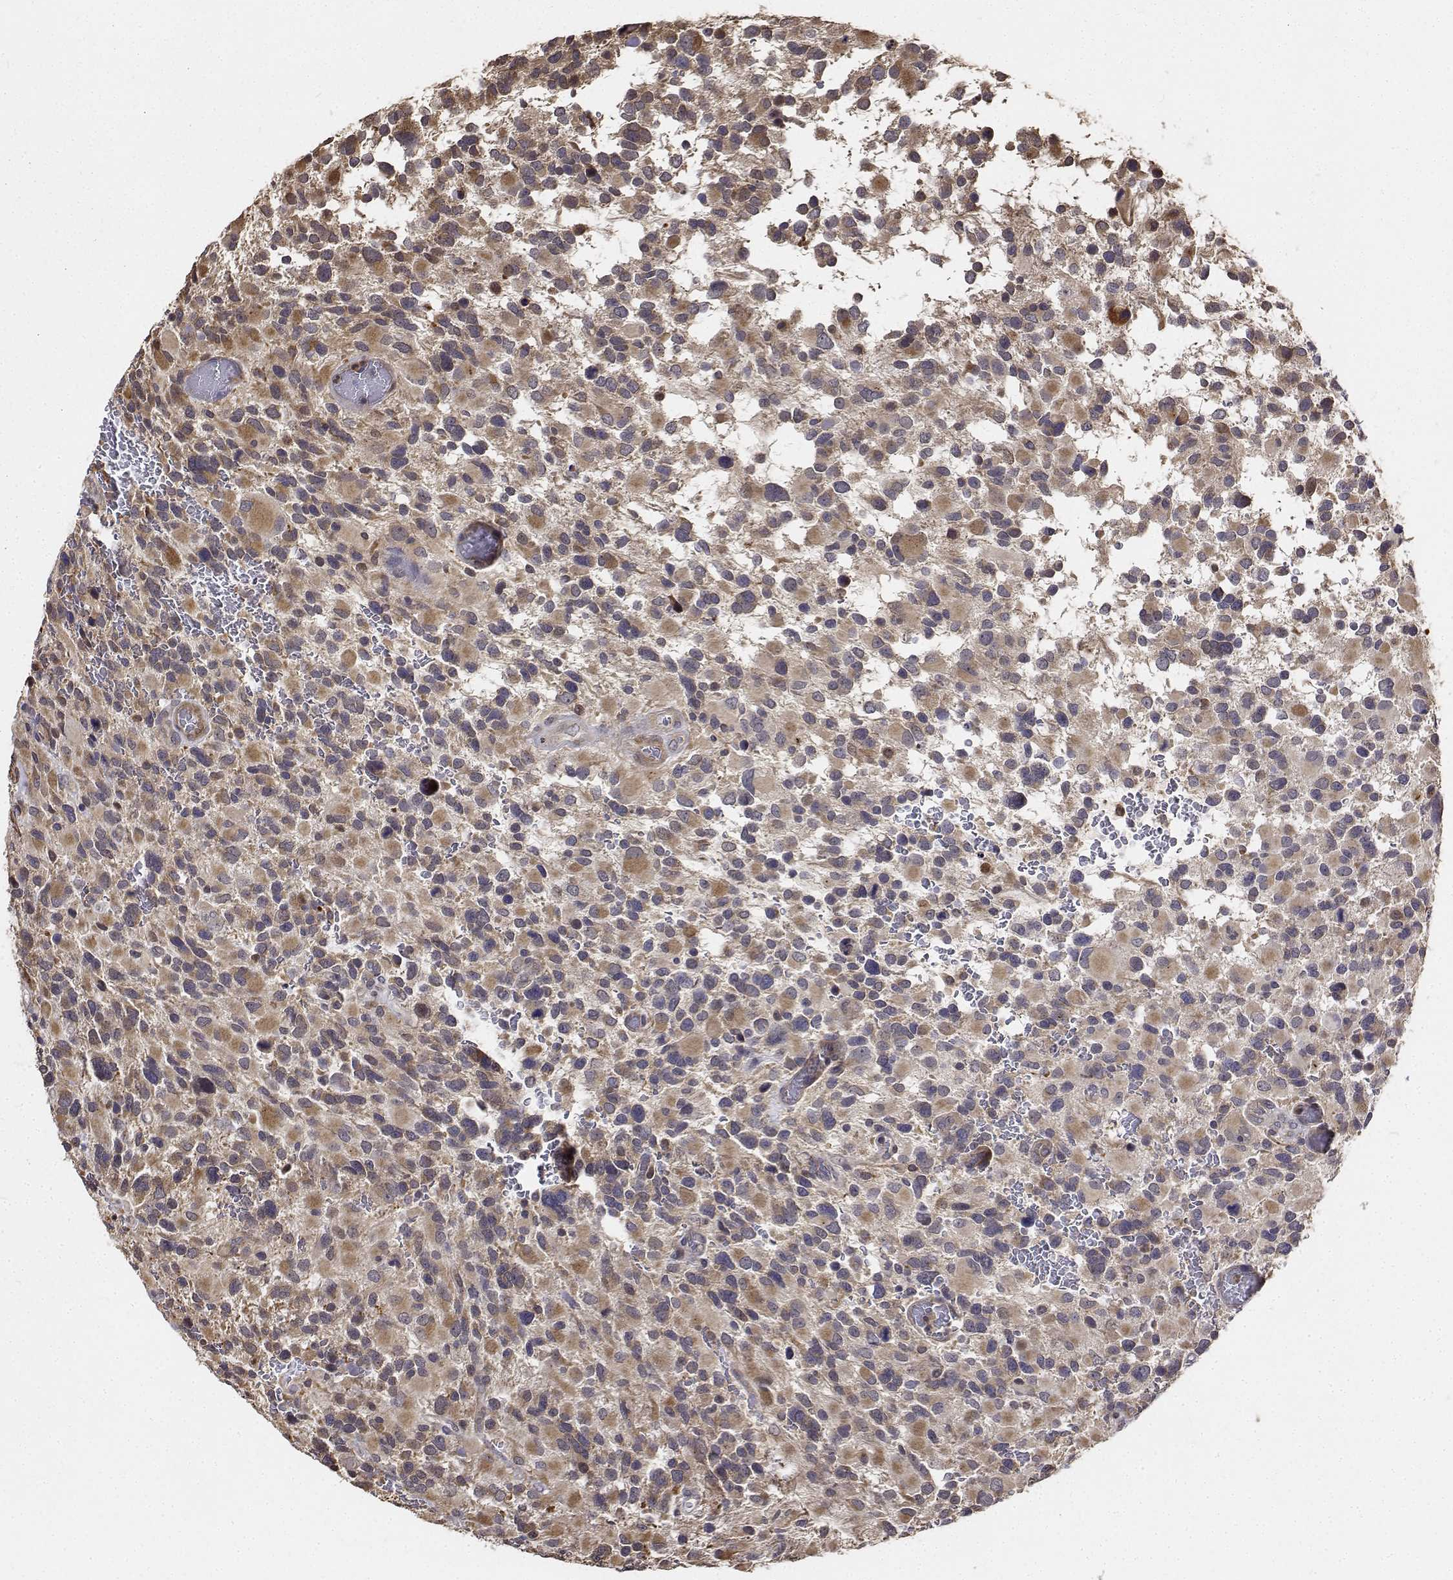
{"staining": {"intensity": "negative", "quantity": "none", "location": "none"}, "tissue": "glioma", "cell_type": "Tumor cells", "image_type": "cancer", "snomed": [{"axis": "morphology", "description": "Glioma, malignant, Low grade"}, {"axis": "topography", "description": "Brain"}], "caption": "There is no significant staining in tumor cells of glioma.", "gene": "PCID2", "patient": {"sex": "female", "age": 32}}